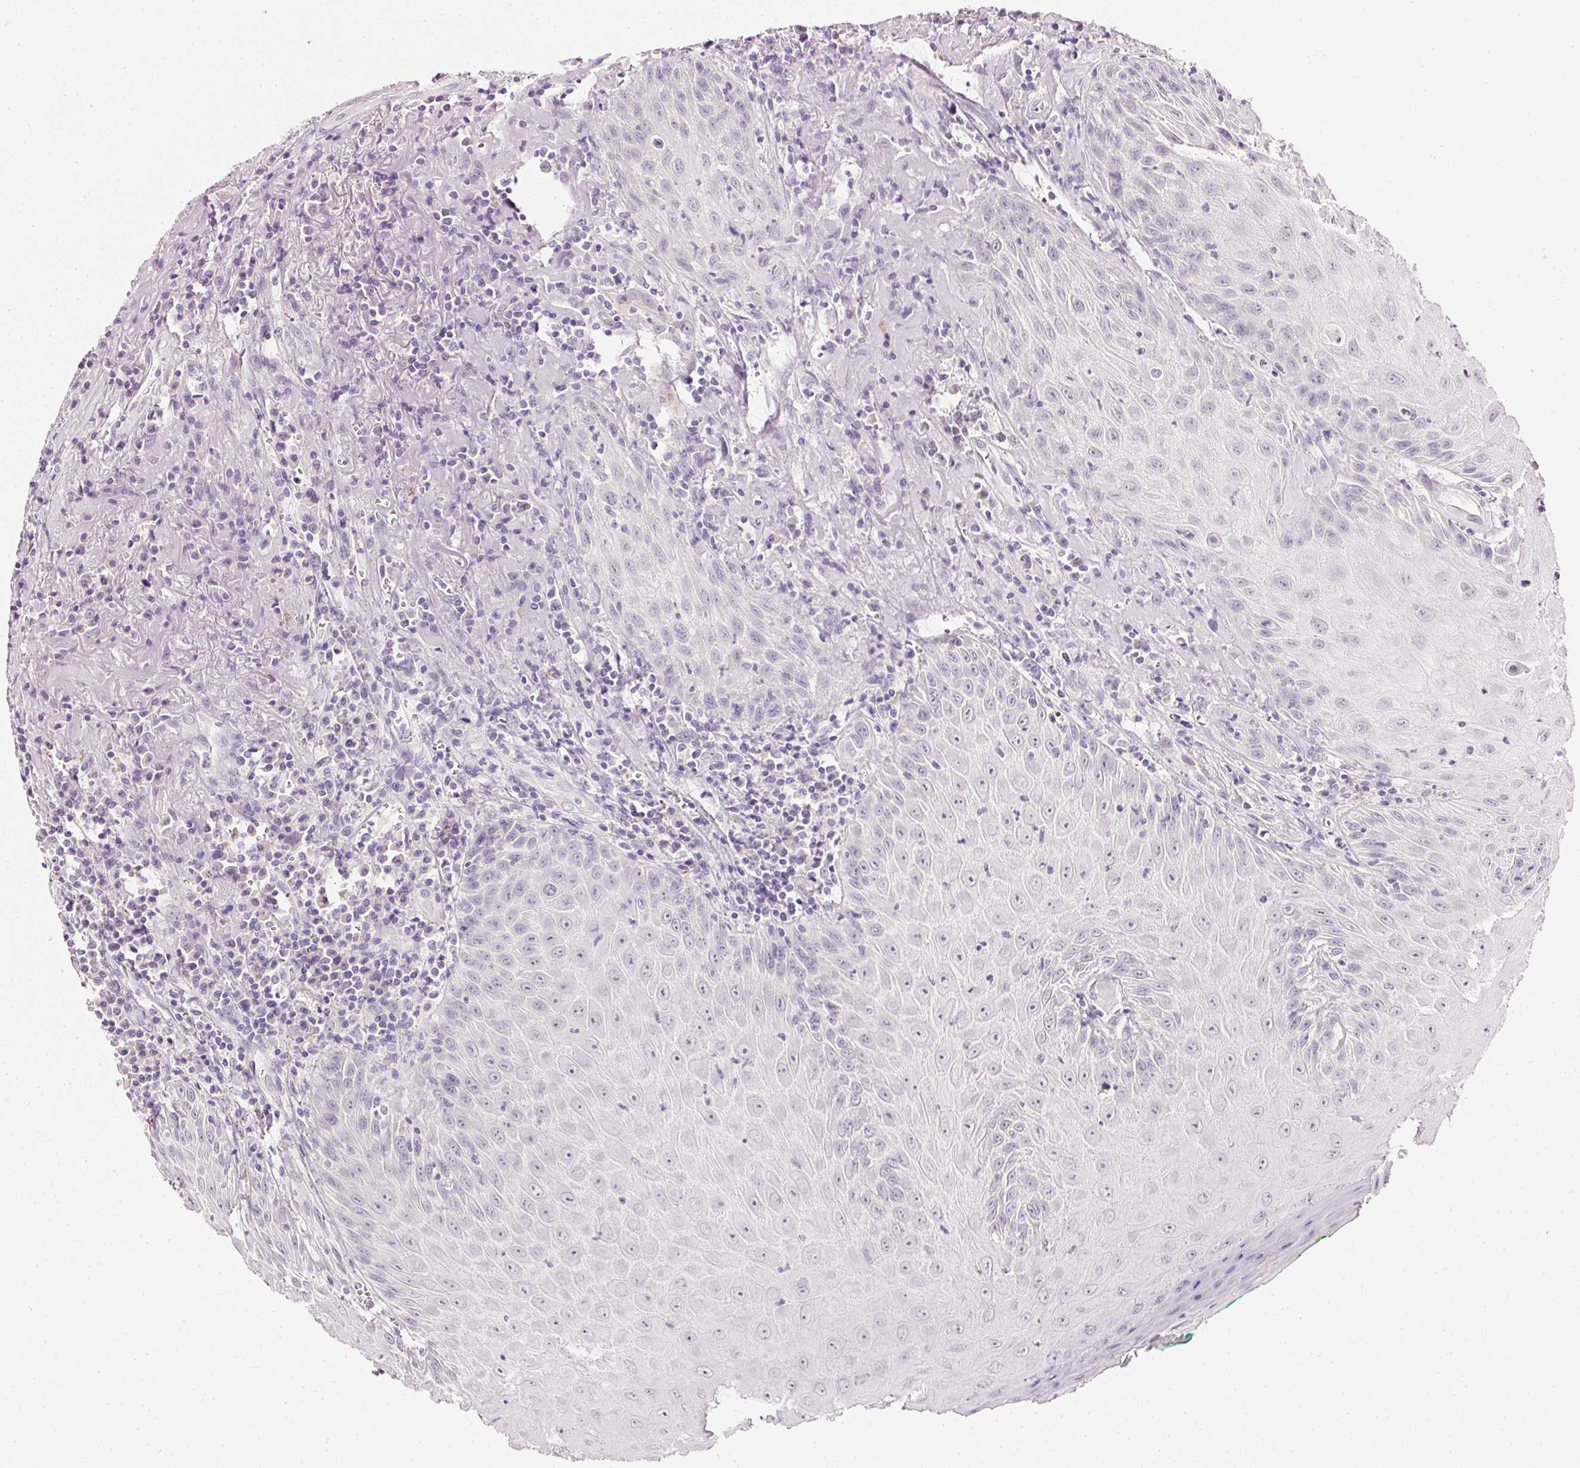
{"staining": {"intensity": "negative", "quantity": "none", "location": "none"}, "tissue": "head and neck cancer", "cell_type": "Tumor cells", "image_type": "cancer", "snomed": [{"axis": "morphology", "description": "Normal tissue, NOS"}, {"axis": "morphology", "description": "Squamous cell carcinoma, NOS"}, {"axis": "topography", "description": "Oral tissue"}, {"axis": "topography", "description": "Head-Neck"}], "caption": "Head and neck cancer was stained to show a protein in brown. There is no significant staining in tumor cells.", "gene": "ELAVL3", "patient": {"sex": "female", "age": 70}}